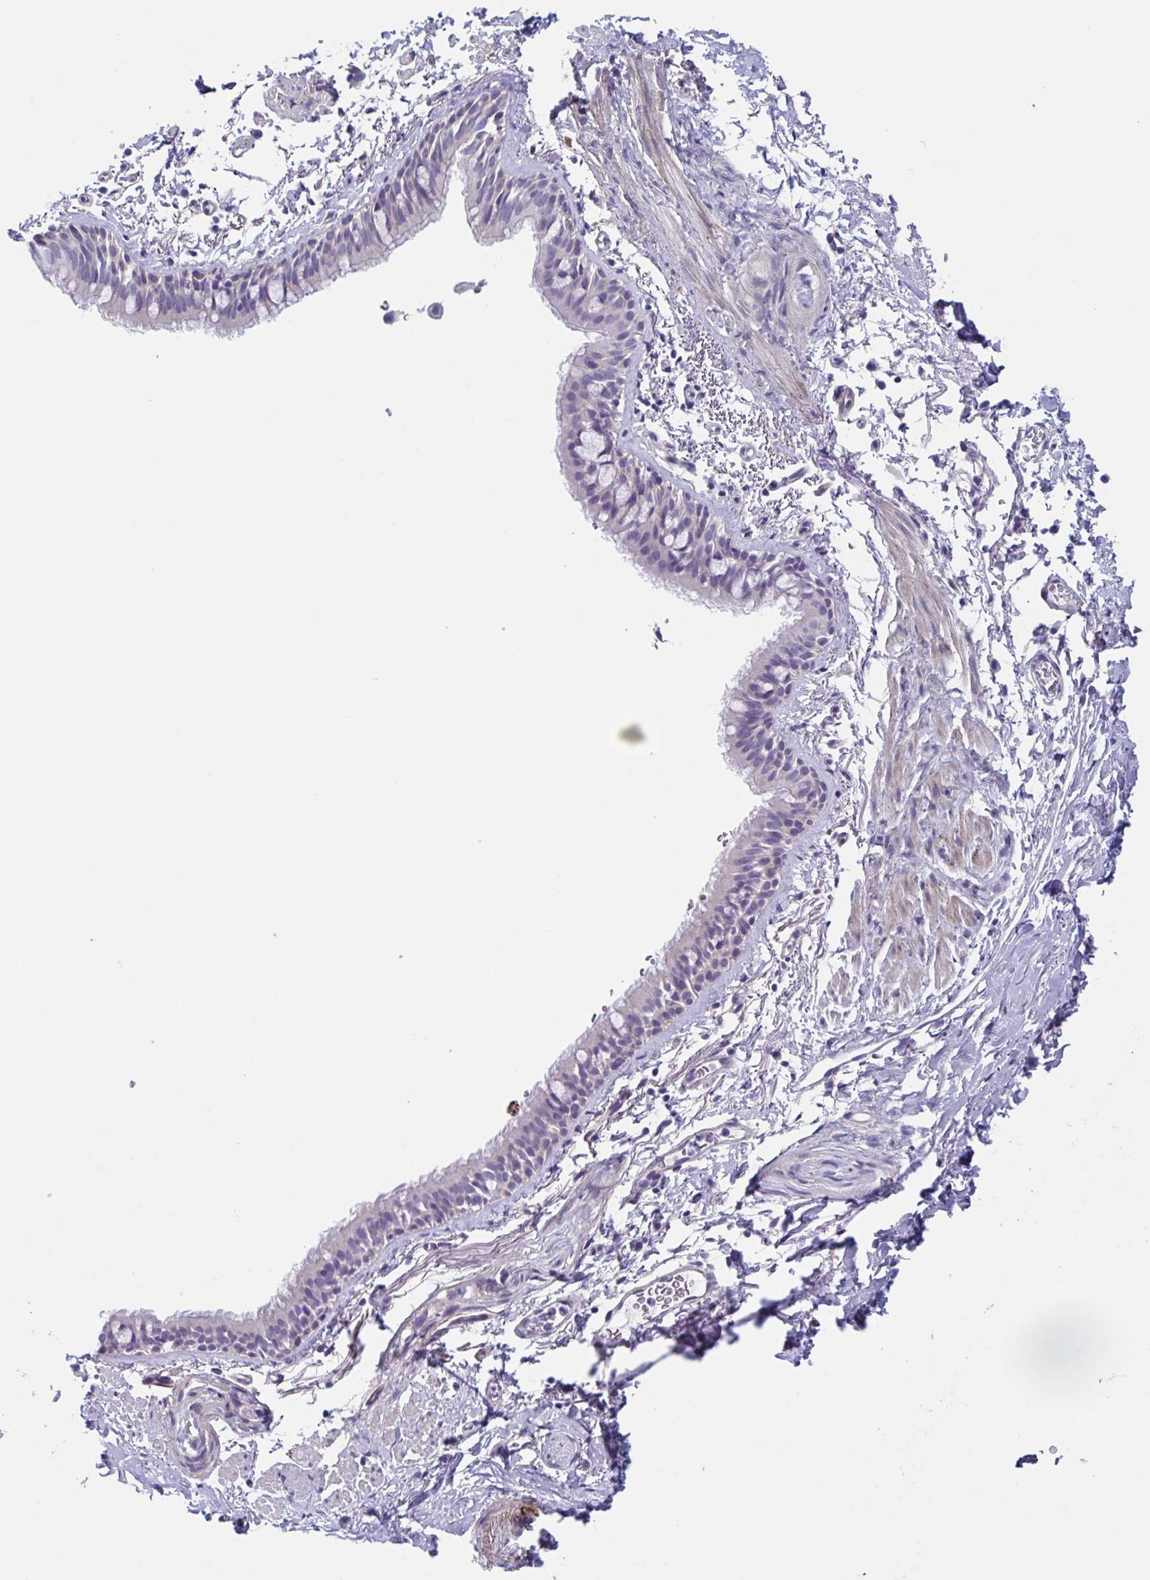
{"staining": {"intensity": "negative", "quantity": "none", "location": "none"}, "tissue": "bronchus", "cell_type": "Respiratory epithelial cells", "image_type": "normal", "snomed": [{"axis": "morphology", "description": "Normal tissue, NOS"}, {"axis": "topography", "description": "Lymph node"}, {"axis": "topography", "description": "Cartilage tissue"}, {"axis": "topography", "description": "Bronchus"}], "caption": "Photomicrograph shows no significant protein expression in respiratory epithelial cells of benign bronchus.", "gene": "LPIN3", "patient": {"sex": "female", "age": 70}}